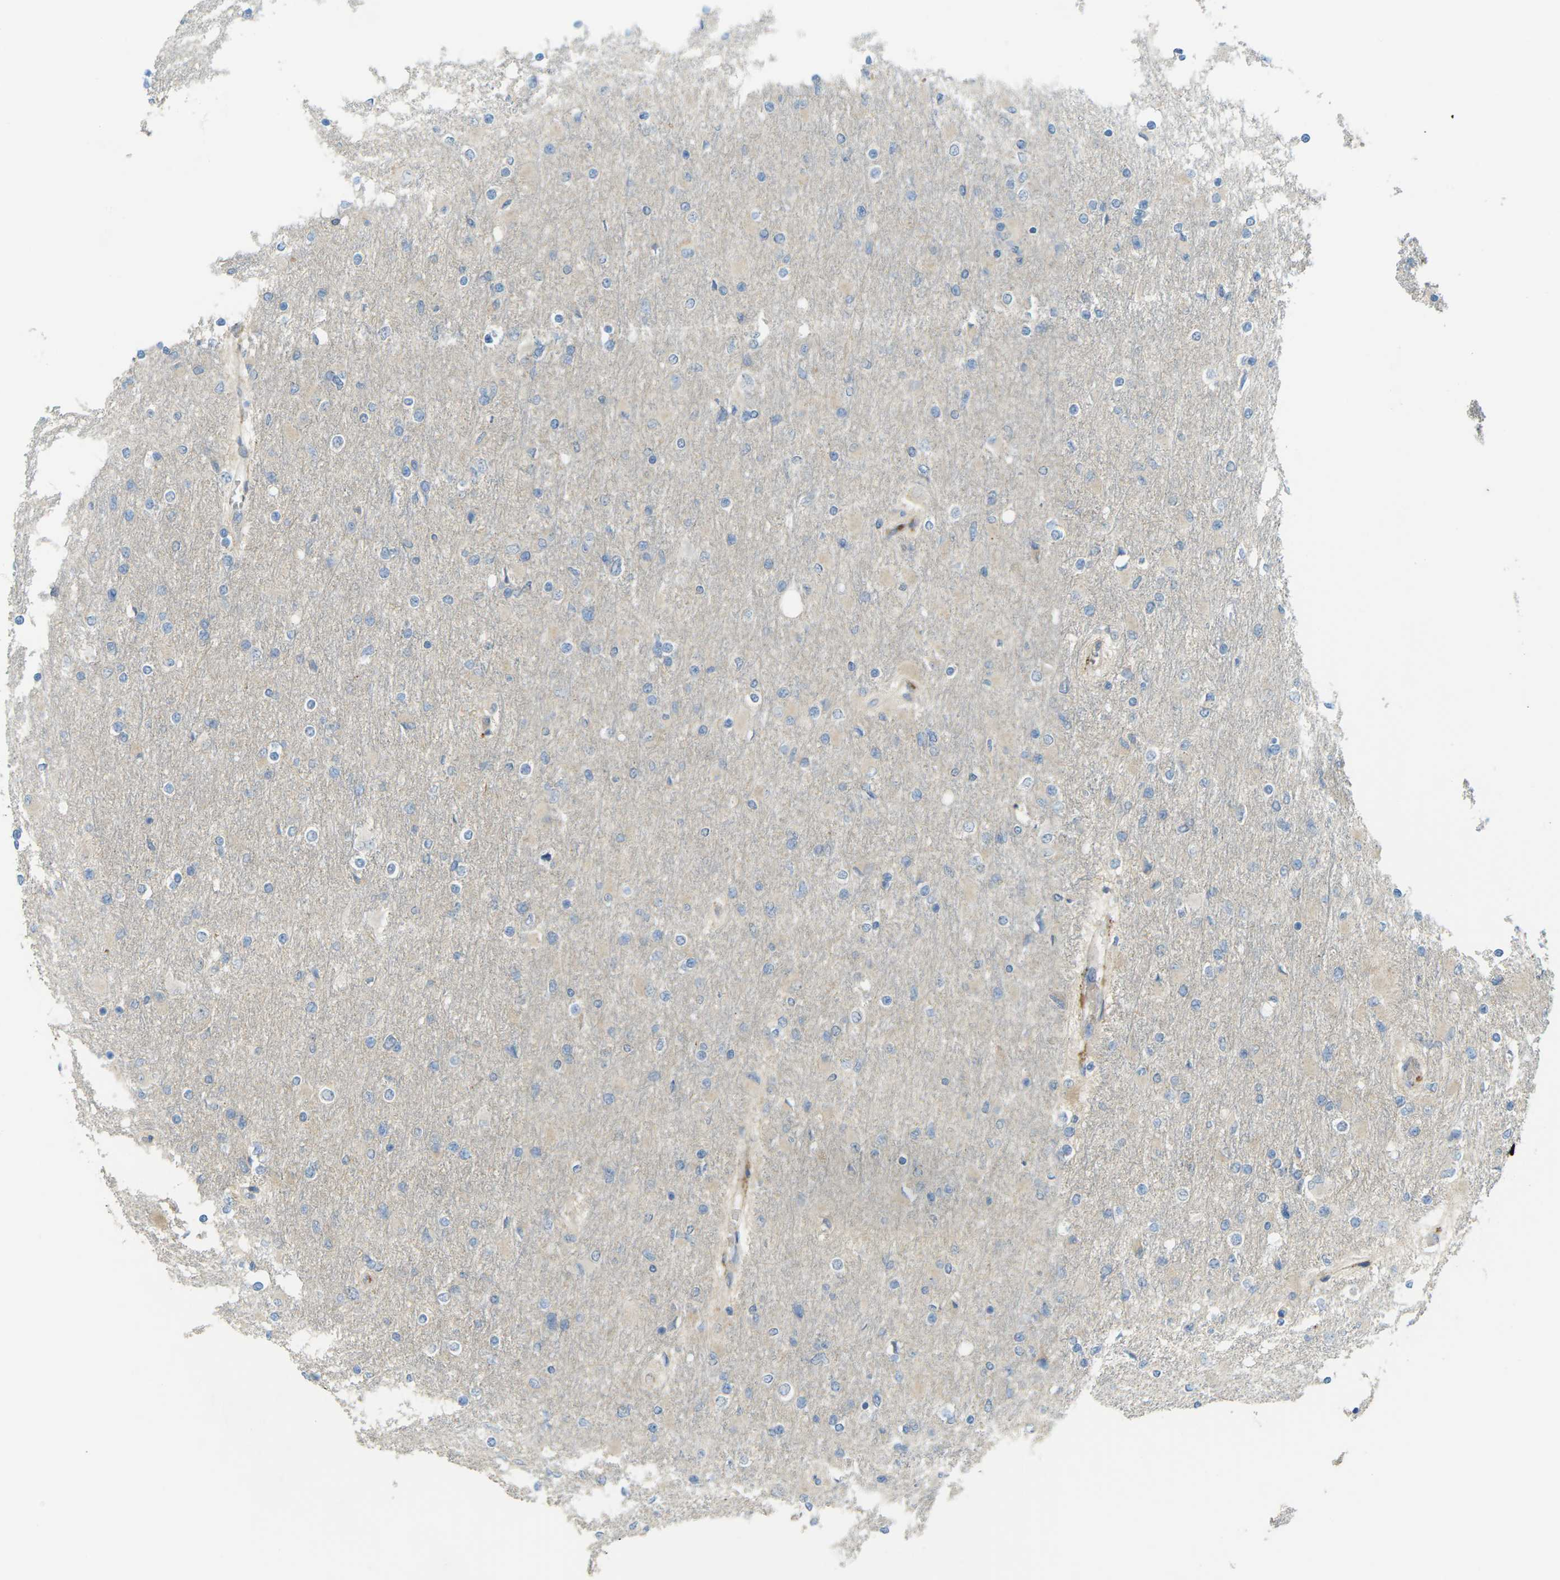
{"staining": {"intensity": "negative", "quantity": "none", "location": "none"}, "tissue": "glioma", "cell_type": "Tumor cells", "image_type": "cancer", "snomed": [{"axis": "morphology", "description": "Glioma, malignant, High grade"}, {"axis": "topography", "description": "Cerebral cortex"}], "caption": "DAB immunohistochemical staining of glioma demonstrates no significant expression in tumor cells. (Stains: DAB immunohistochemistry (IHC) with hematoxylin counter stain, Microscopy: brightfield microscopy at high magnification).", "gene": "MYLK4", "patient": {"sex": "female", "age": 36}}